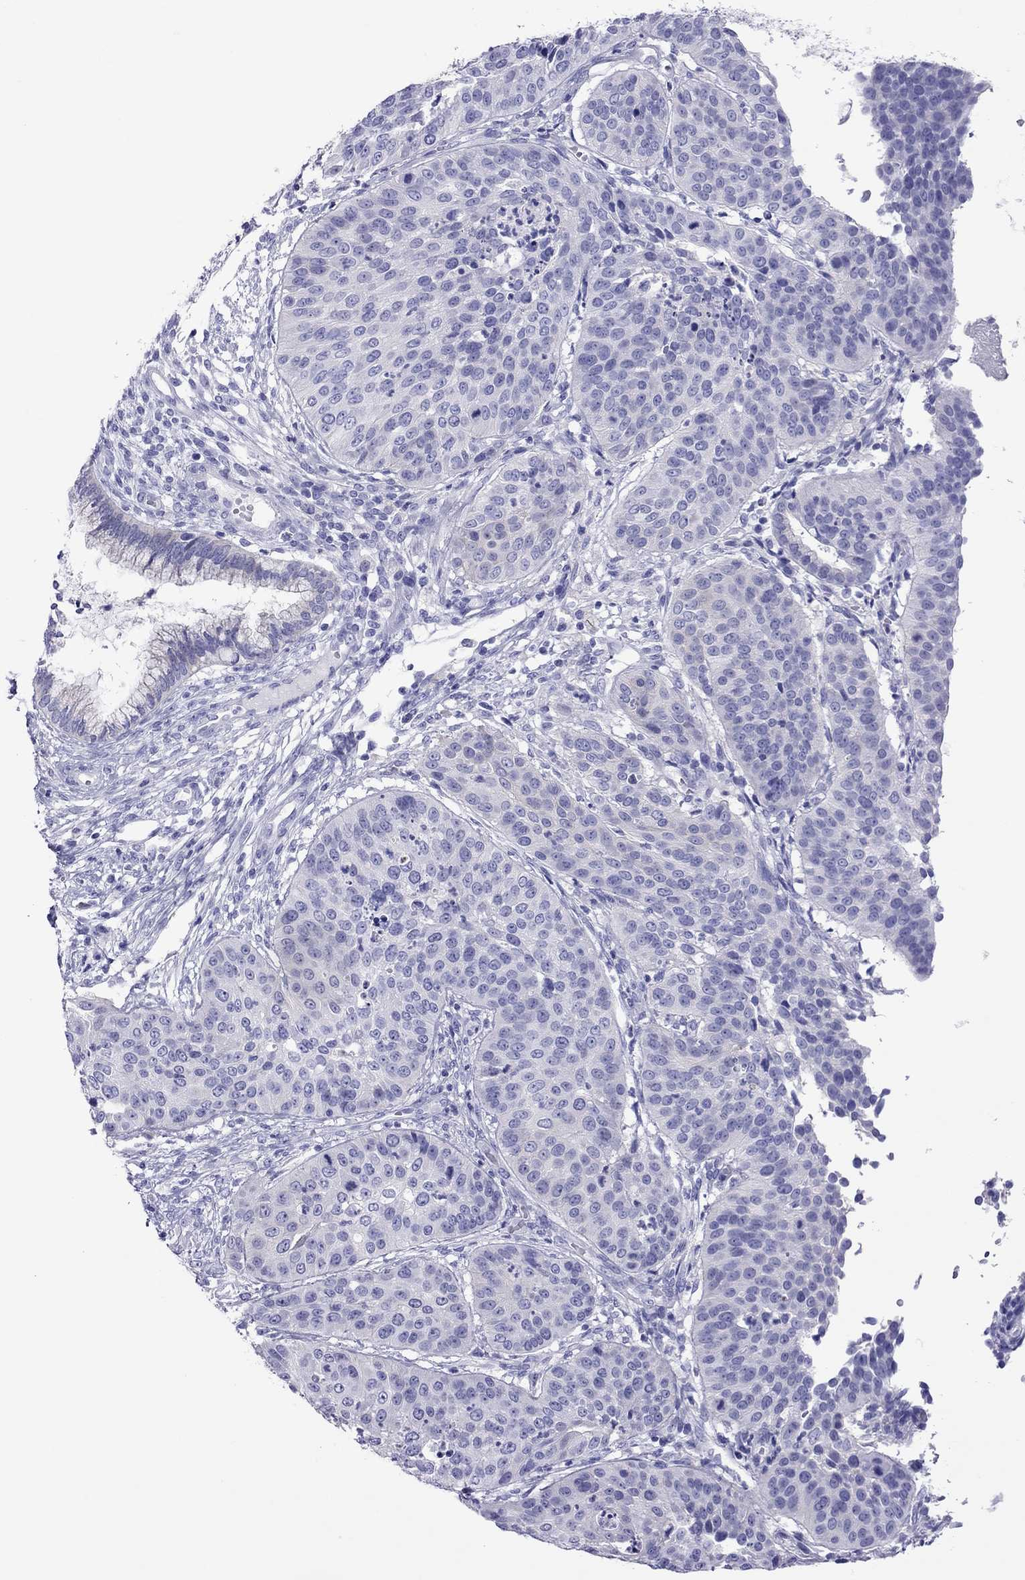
{"staining": {"intensity": "negative", "quantity": "none", "location": "none"}, "tissue": "cervical cancer", "cell_type": "Tumor cells", "image_type": "cancer", "snomed": [{"axis": "morphology", "description": "Normal tissue, NOS"}, {"axis": "morphology", "description": "Squamous cell carcinoma, NOS"}, {"axis": "topography", "description": "Cervix"}], "caption": "The photomicrograph demonstrates no staining of tumor cells in squamous cell carcinoma (cervical). (DAB immunohistochemistry (IHC) with hematoxylin counter stain).", "gene": "PCDHA6", "patient": {"sex": "female", "age": 39}}